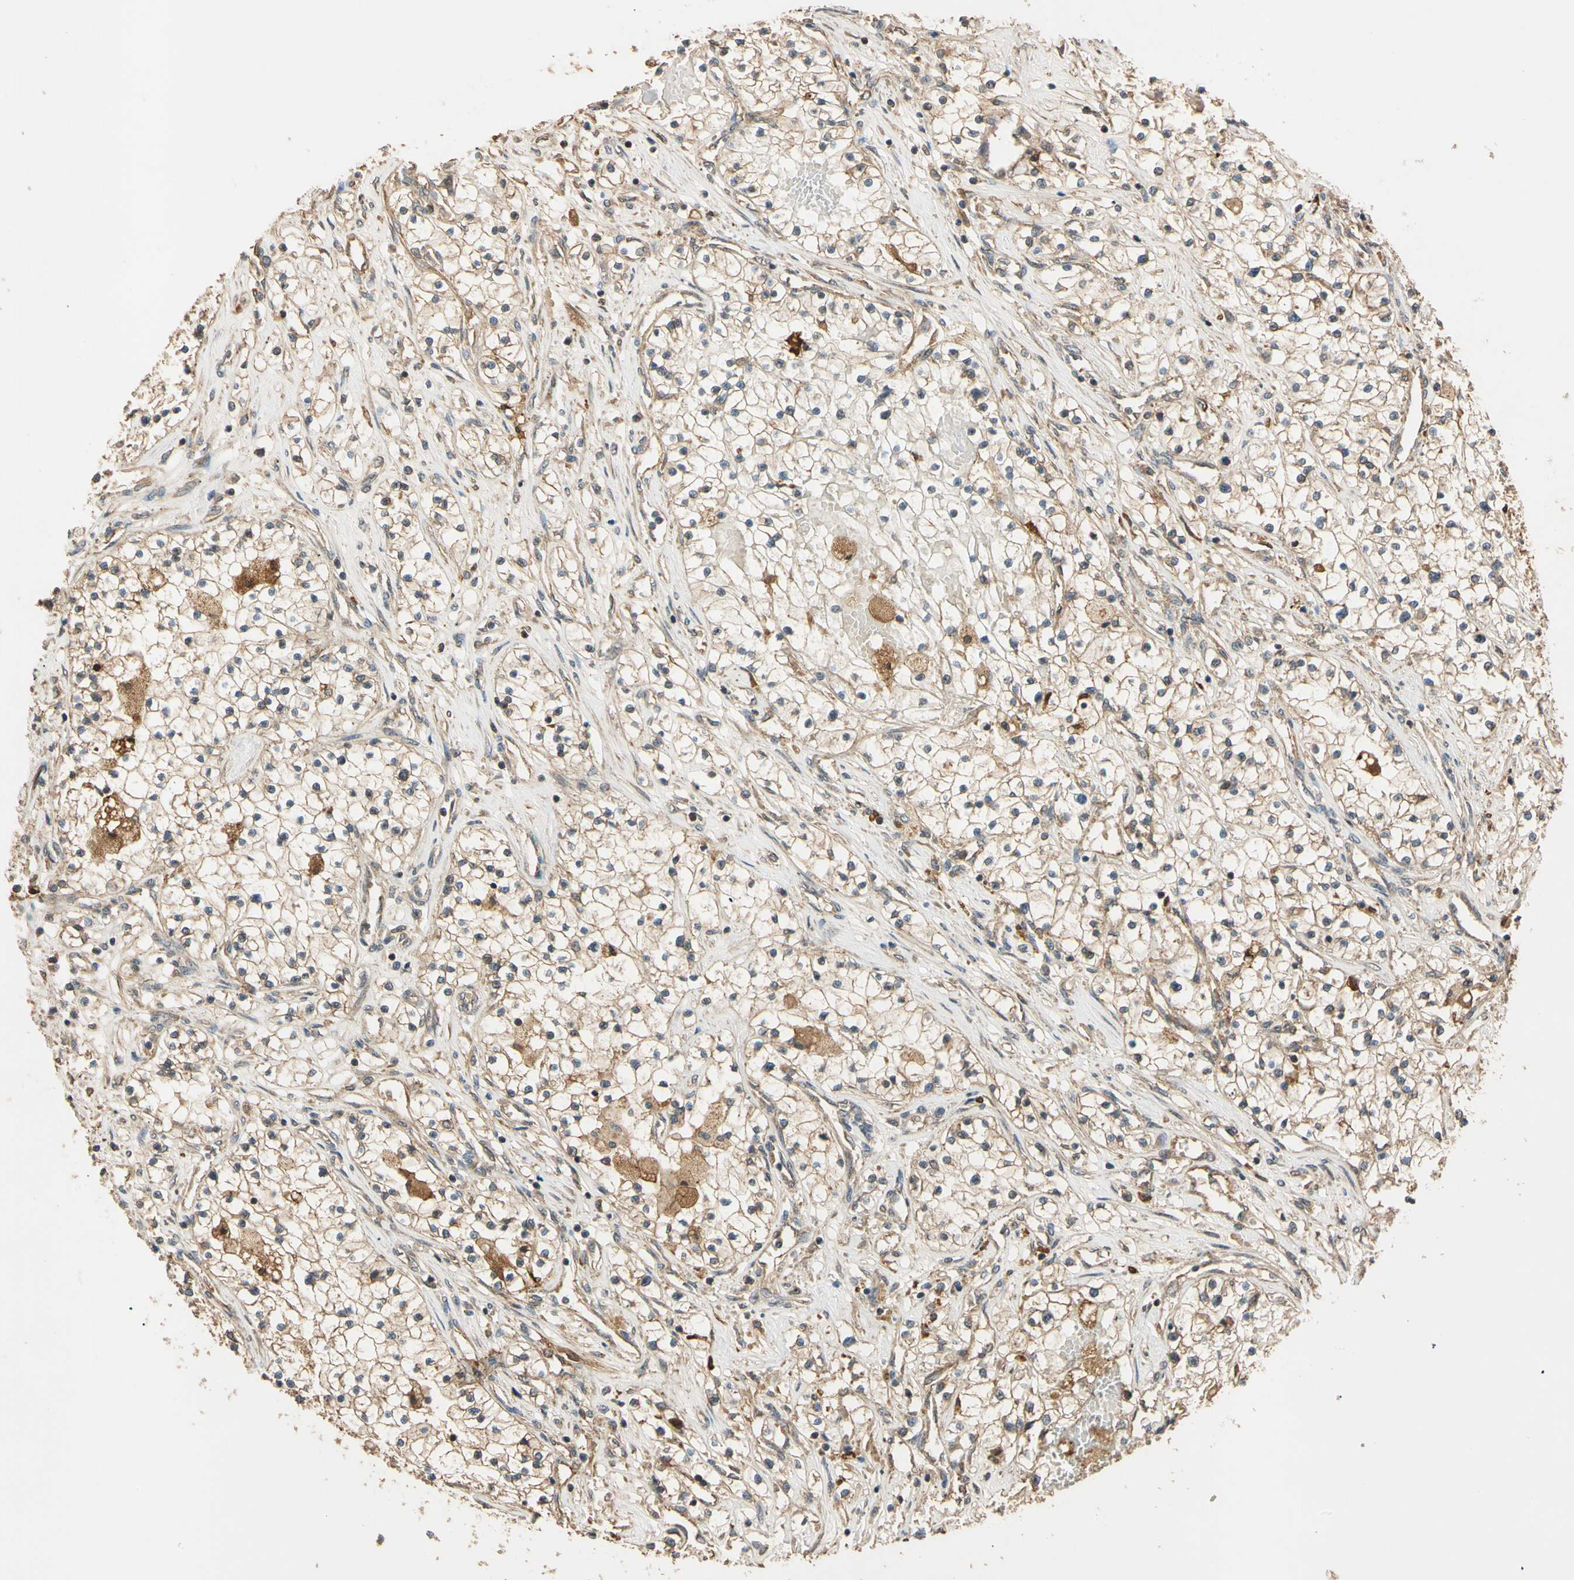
{"staining": {"intensity": "weak", "quantity": ">75%", "location": "cytoplasmic/membranous"}, "tissue": "renal cancer", "cell_type": "Tumor cells", "image_type": "cancer", "snomed": [{"axis": "morphology", "description": "Adenocarcinoma, NOS"}, {"axis": "topography", "description": "Kidney"}], "caption": "A brown stain labels weak cytoplasmic/membranous staining of a protein in adenocarcinoma (renal) tumor cells.", "gene": "MGRN1", "patient": {"sex": "male", "age": 68}}